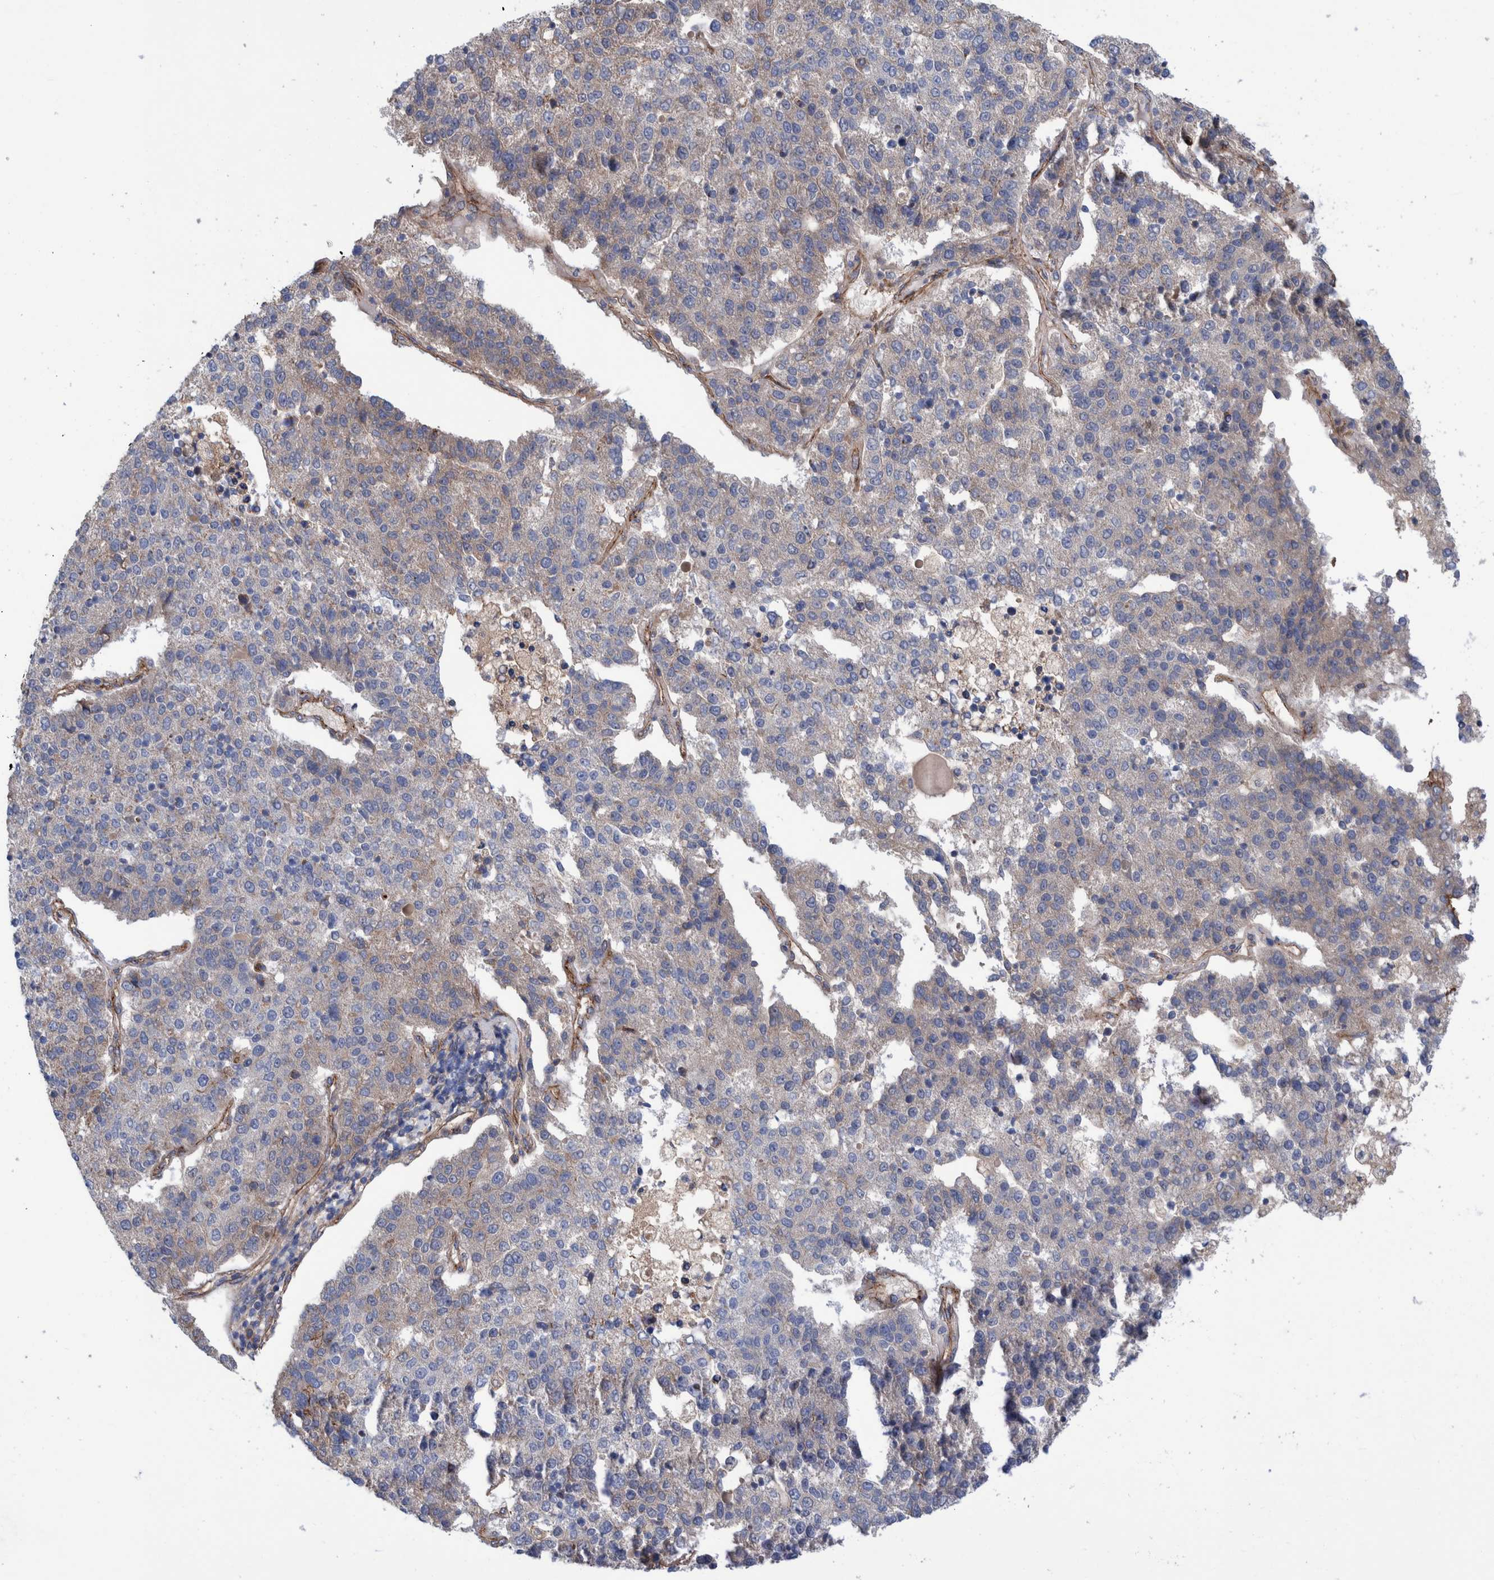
{"staining": {"intensity": "negative", "quantity": "none", "location": "none"}, "tissue": "pancreatic cancer", "cell_type": "Tumor cells", "image_type": "cancer", "snomed": [{"axis": "morphology", "description": "Adenocarcinoma, NOS"}, {"axis": "topography", "description": "Pancreas"}], "caption": "A high-resolution photomicrograph shows IHC staining of pancreatic adenocarcinoma, which shows no significant expression in tumor cells.", "gene": "SLC25A10", "patient": {"sex": "female", "age": 61}}